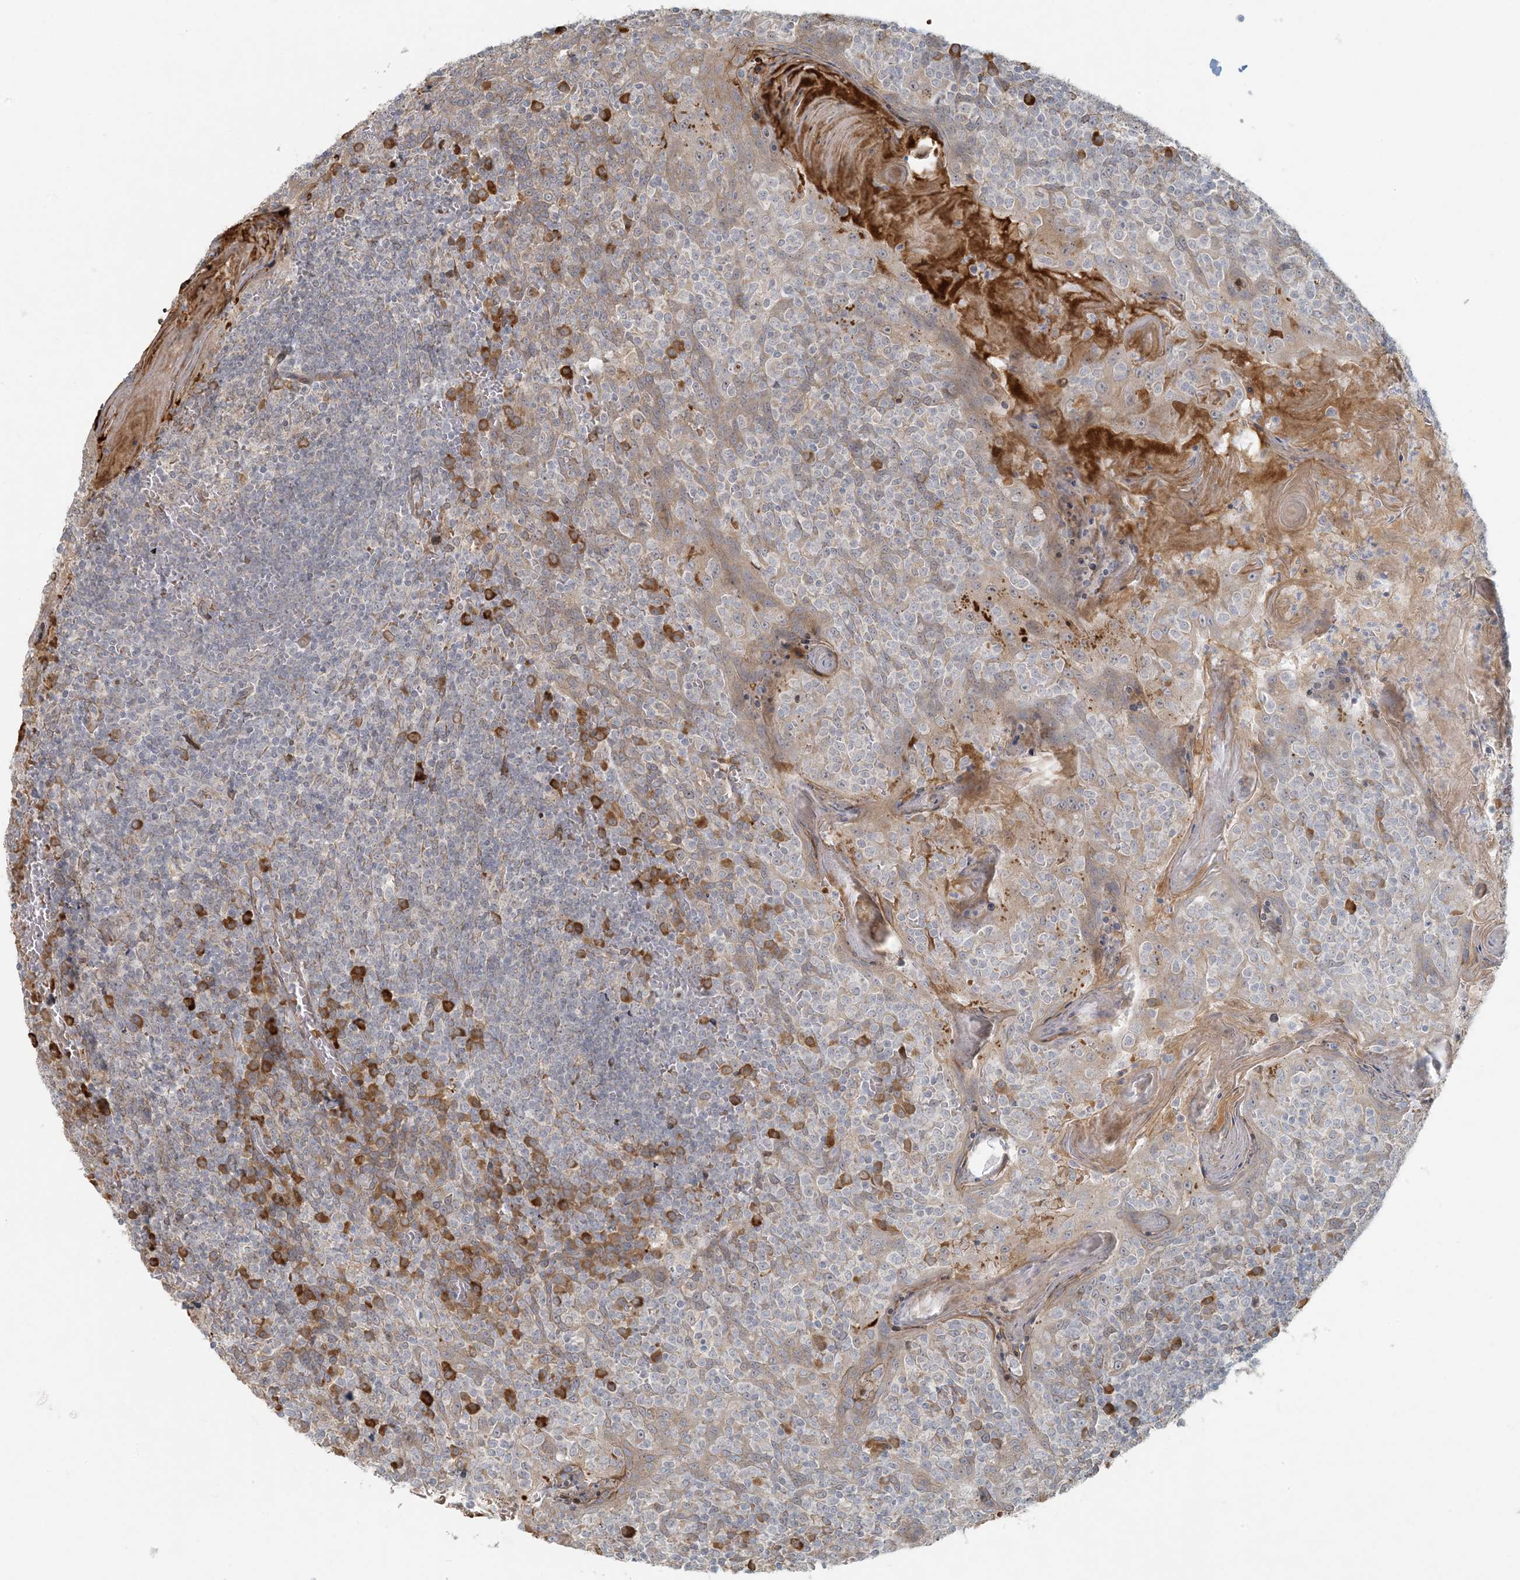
{"staining": {"intensity": "negative", "quantity": "none", "location": "none"}, "tissue": "tonsil", "cell_type": "Germinal center cells", "image_type": "normal", "snomed": [{"axis": "morphology", "description": "Normal tissue, NOS"}, {"axis": "topography", "description": "Tonsil"}], "caption": "Tonsil stained for a protein using IHC reveals no positivity germinal center cells.", "gene": "HACL1", "patient": {"sex": "female", "age": 19}}